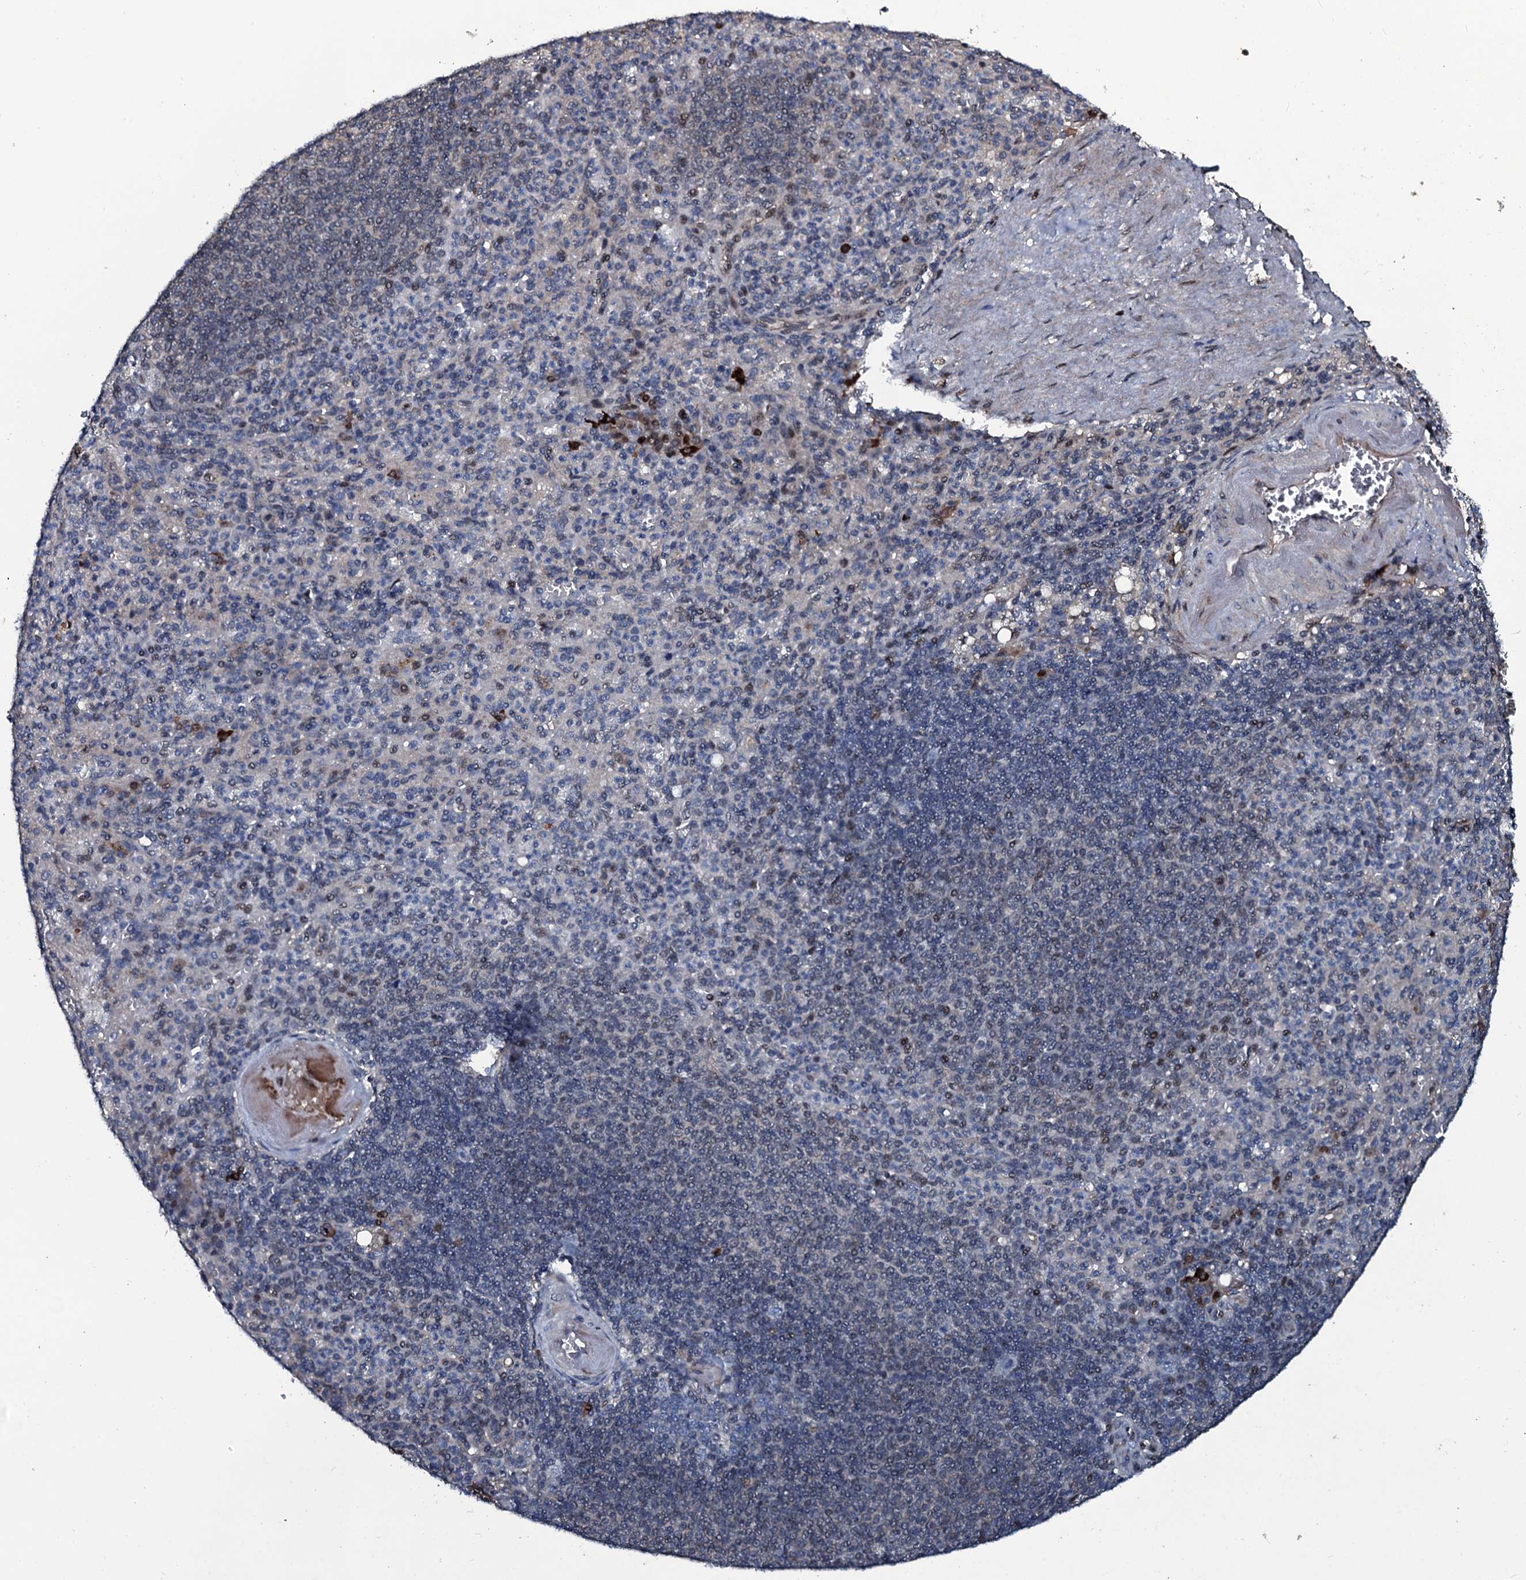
{"staining": {"intensity": "weak", "quantity": "<25%", "location": "nuclear"}, "tissue": "spleen", "cell_type": "Cells in red pulp", "image_type": "normal", "snomed": [{"axis": "morphology", "description": "Normal tissue, NOS"}, {"axis": "topography", "description": "Spleen"}], "caption": "A photomicrograph of human spleen is negative for staining in cells in red pulp. (DAB immunohistochemistry visualized using brightfield microscopy, high magnification).", "gene": "LYG2", "patient": {"sex": "female", "age": 74}}